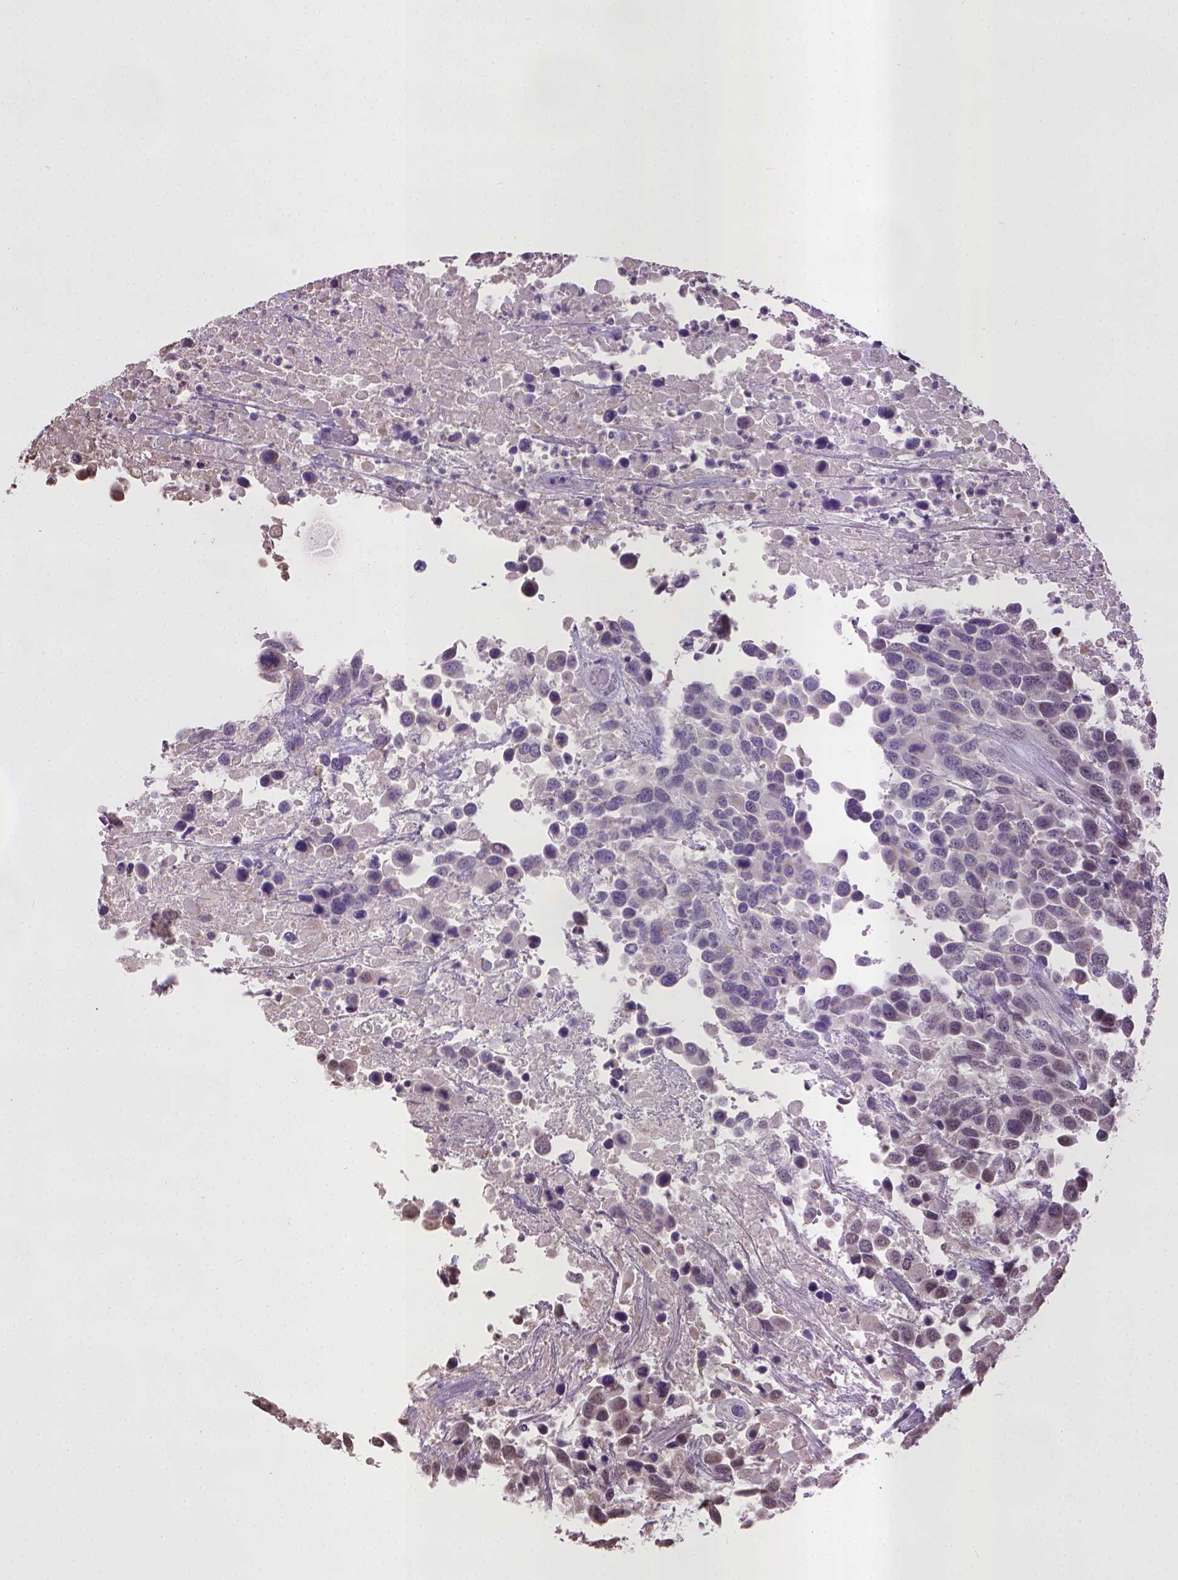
{"staining": {"intensity": "negative", "quantity": "none", "location": "none"}, "tissue": "urothelial cancer", "cell_type": "Tumor cells", "image_type": "cancer", "snomed": [{"axis": "morphology", "description": "Urothelial carcinoma, High grade"}, {"axis": "topography", "description": "Urinary bladder"}], "caption": "Immunohistochemistry histopathology image of neoplastic tissue: human urothelial cancer stained with DAB demonstrates no significant protein positivity in tumor cells.", "gene": "CPM", "patient": {"sex": "female", "age": 70}}